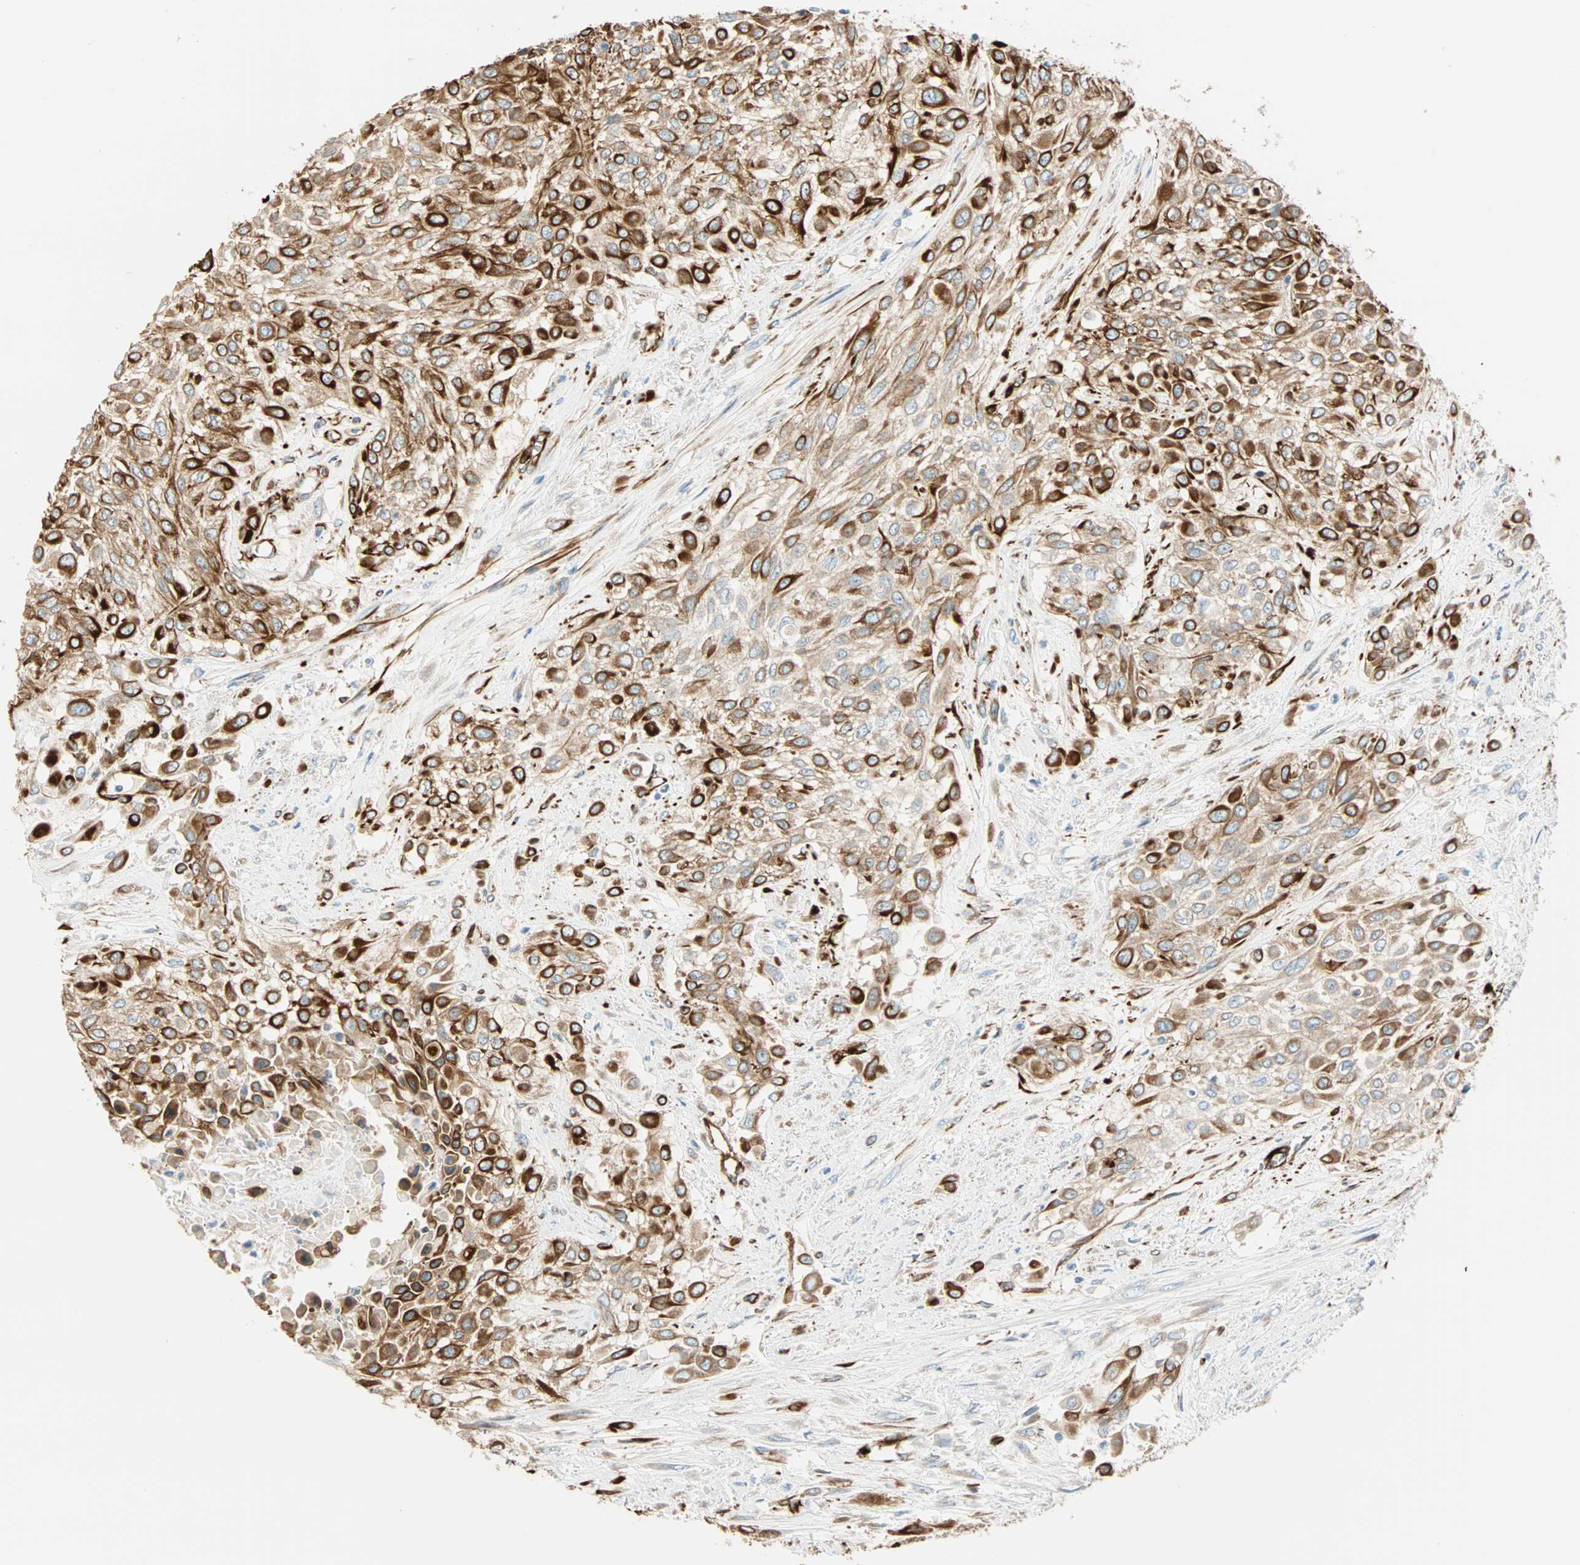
{"staining": {"intensity": "strong", "quantity": ">75%", "location": "cytoplasmic/membranous"}, "tissue": "urothelial cancer", "cell_type": "Tumor cells", "image_type": "cancer", "snomed": [{"axis": "morphology", "description": "Urothelial carcinoma, High grade"}, {"axis": "topography", "description": "Urinary bladder"}], "caption": "Urothelial carcinoma (high-grade) stained with immunohistochemistry (IHC) exhibits strong cytoplasmic/membranous staining in approximately >75% of tumor cells.", "gene": "NES", "patient": {"sex": "male", "age": 57}}